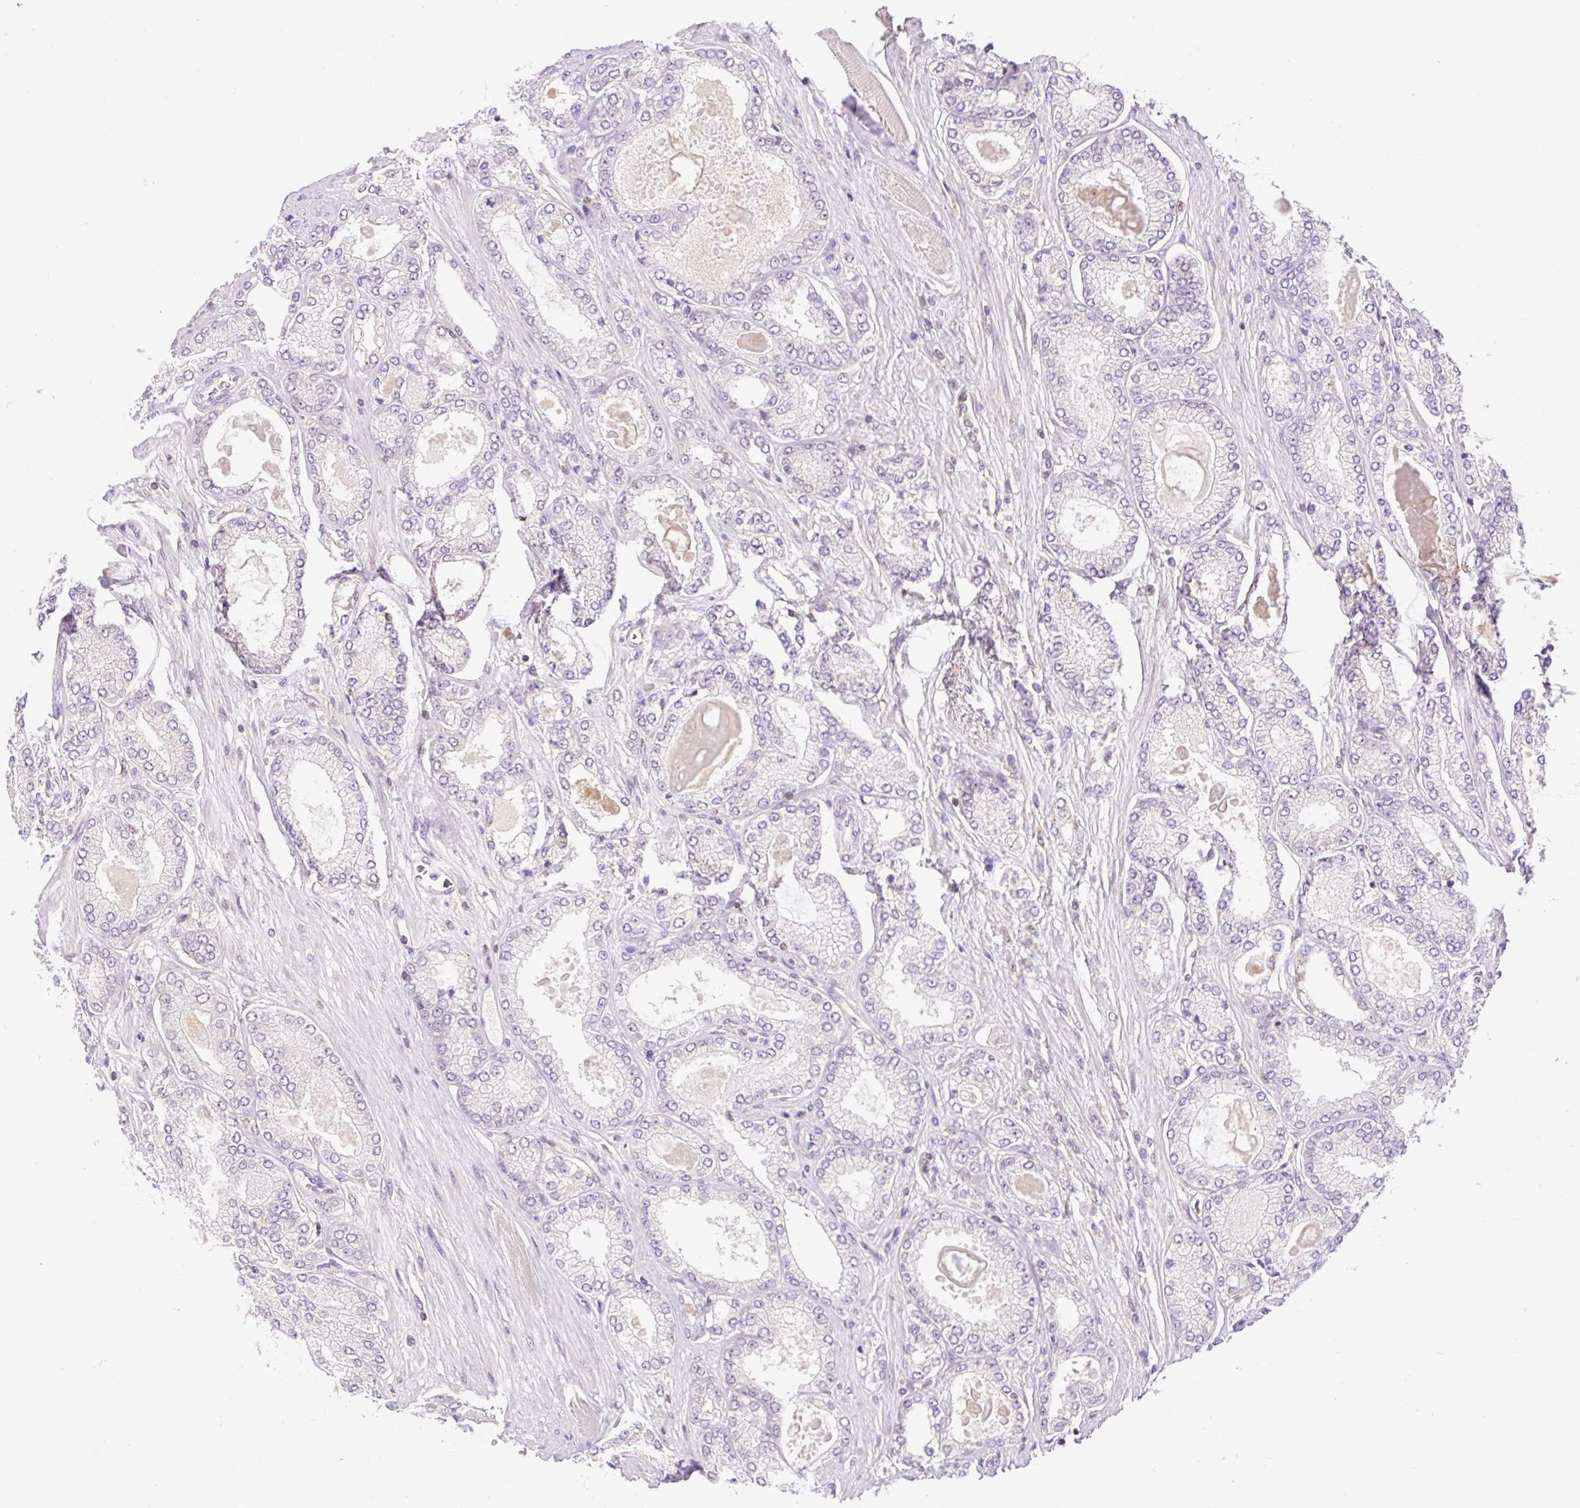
{"staining": {"intensity": "negative", "quantity": "none", "location": "none"}, "tissue": "prostate cancer", "cell_type": "Tumor cells", "image_type": "cancer", "snomed": [{"axis": "morphology", "description": "Adenocarcinoma, High grade"}, {"axis": "topography", "description": "Prostate"}], "caption": "The IHC image has no significant positivity in tumor cells of prostate high-grade adenocarcinoma tissue.", "gene": "CARD11", "patient": {"sex": "male", "age": 68}}